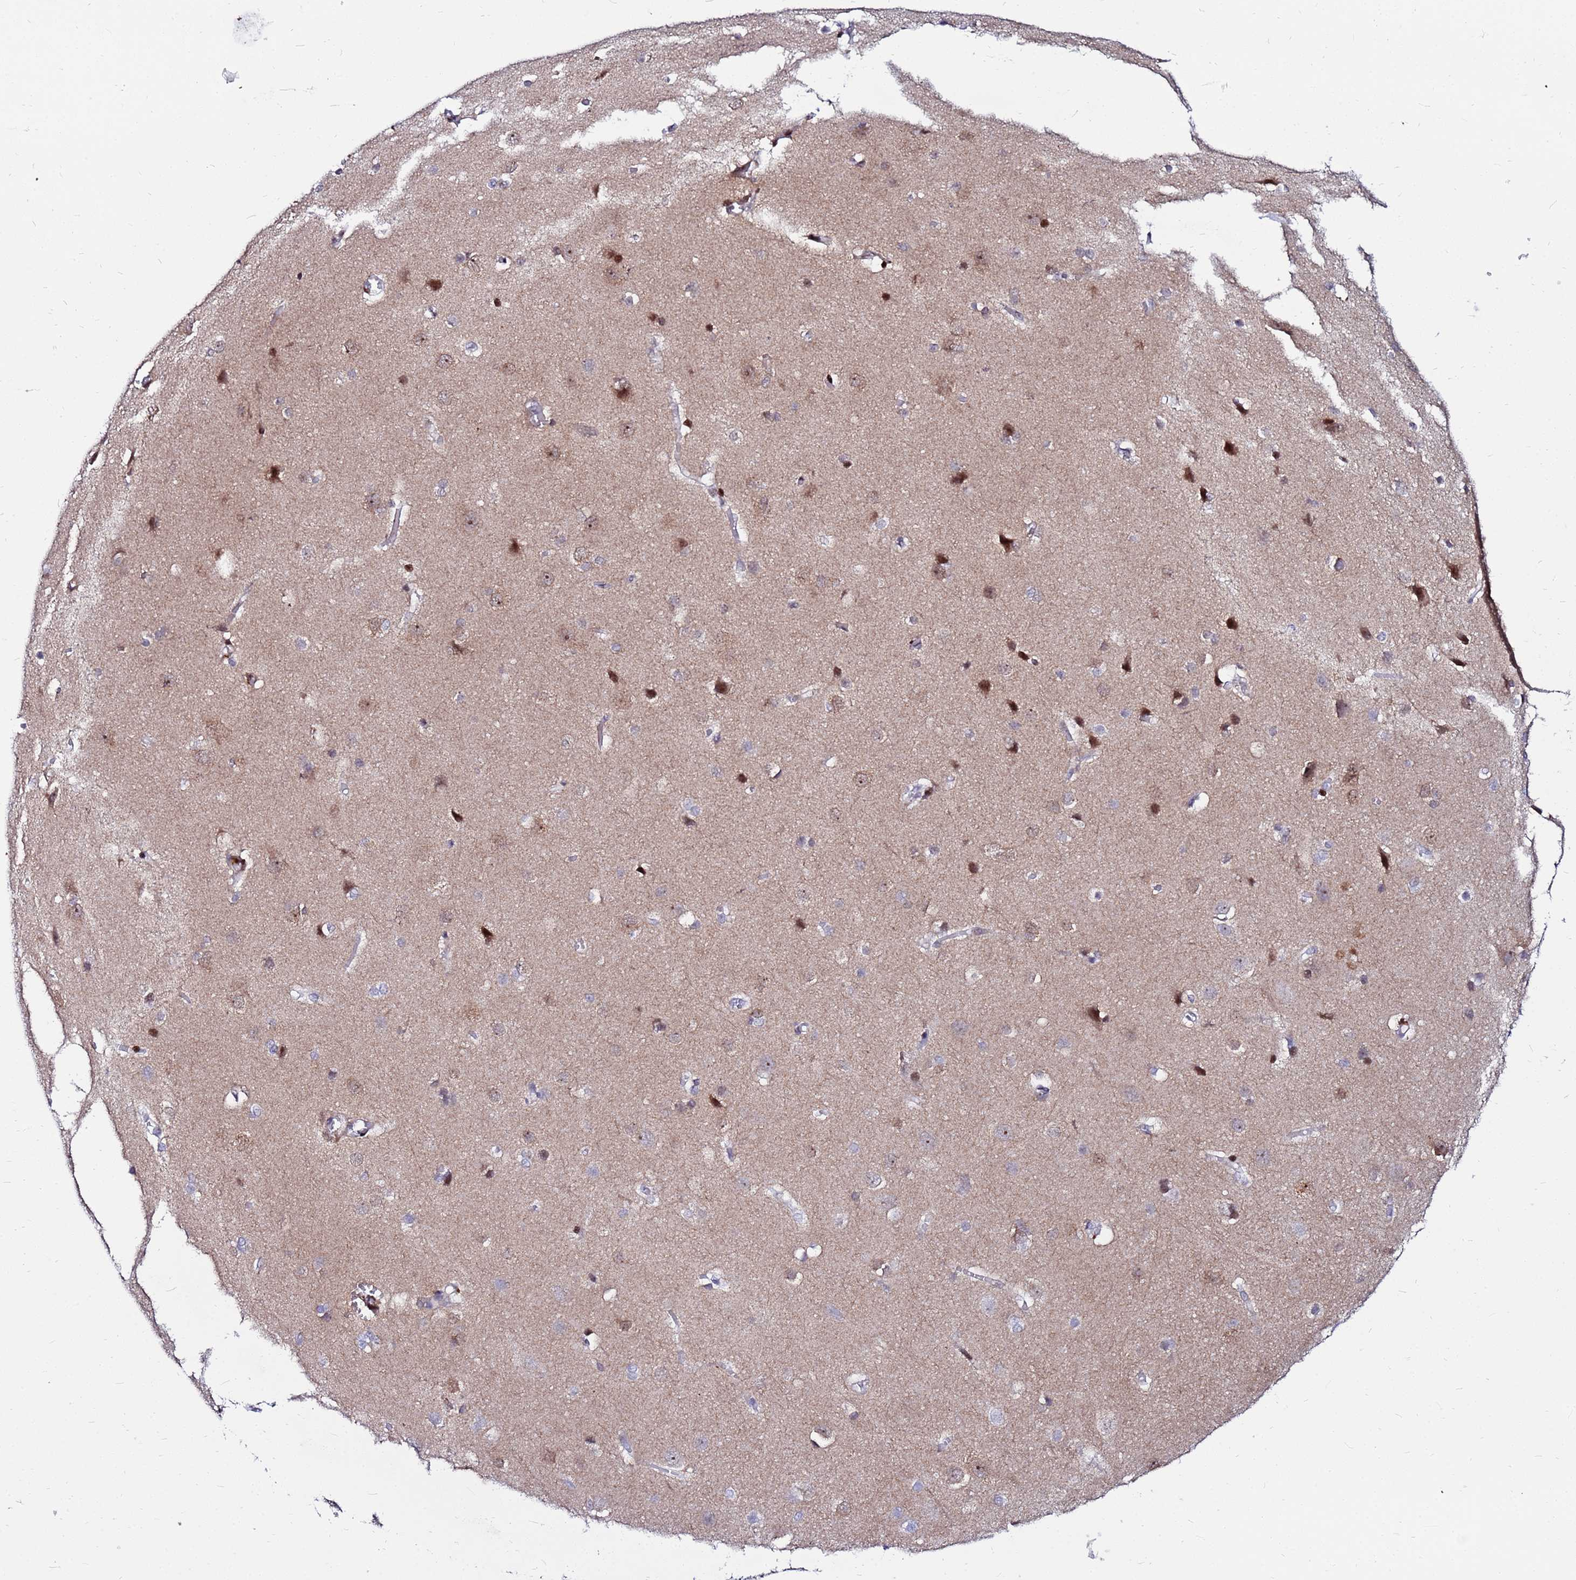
{"staining": {"intensity": "negative", "quantity": "none", "location": "none"}, "tissue": "cerebral cortex", "cell_type": "Endothelial cells", "image_type": "normal", "snomed": [{"axis": "morphology", "description": "Normal tissue, NOS"}, {"axis": "topography", "description": "Cerebral cortex"}], "caption": "This image is of normal cerebral cortex stained with immunohistochemistry to label a protein in brown with the nuclei are counter-stained blue. There is no staining in endothelial cells.", "gene": "PPP1R14C", "patient": {"sex": "male", "age": 37}}